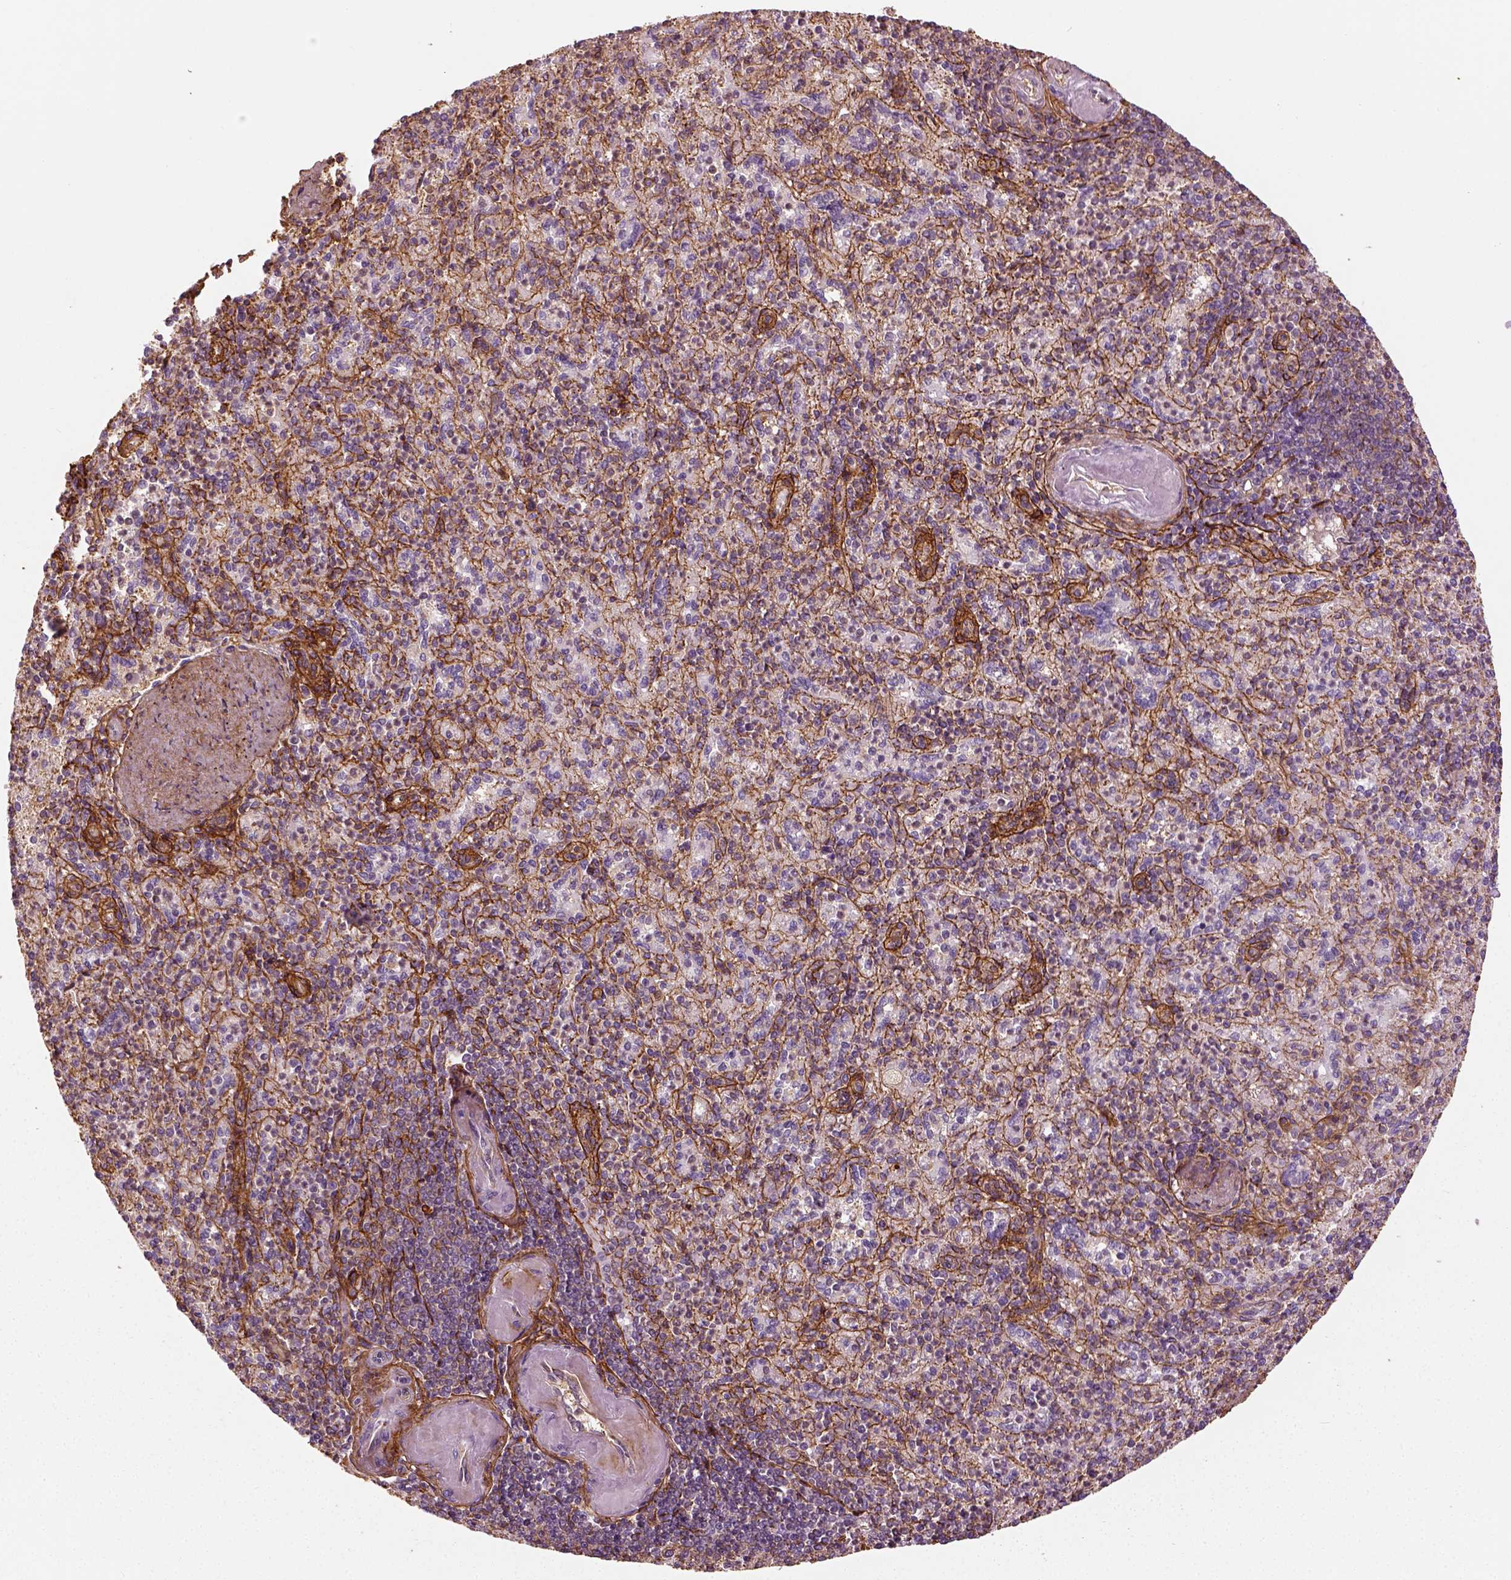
{"staining": {"intensity": "moderate", "quantity": "25%-75%", "location": "cytoplasmic/membranous"}, "tissue": "spleen", "cell_type": "Cells in red pulp", "image_type": "normal", "snomed": [{"axis": "morphology", "description": "Normal tissue, NOS"}, {"axis": "topography", "description": "Spleen"}], "caption": "Approximately 25%-75% of cells in red pulp in benign human spleen display moderate cytoplasmic/membranous protein positivity as visualized by brown immunohistochemical staining.", "gene": "COL6A2", "patient": {"sex": "female", "age": 74}}